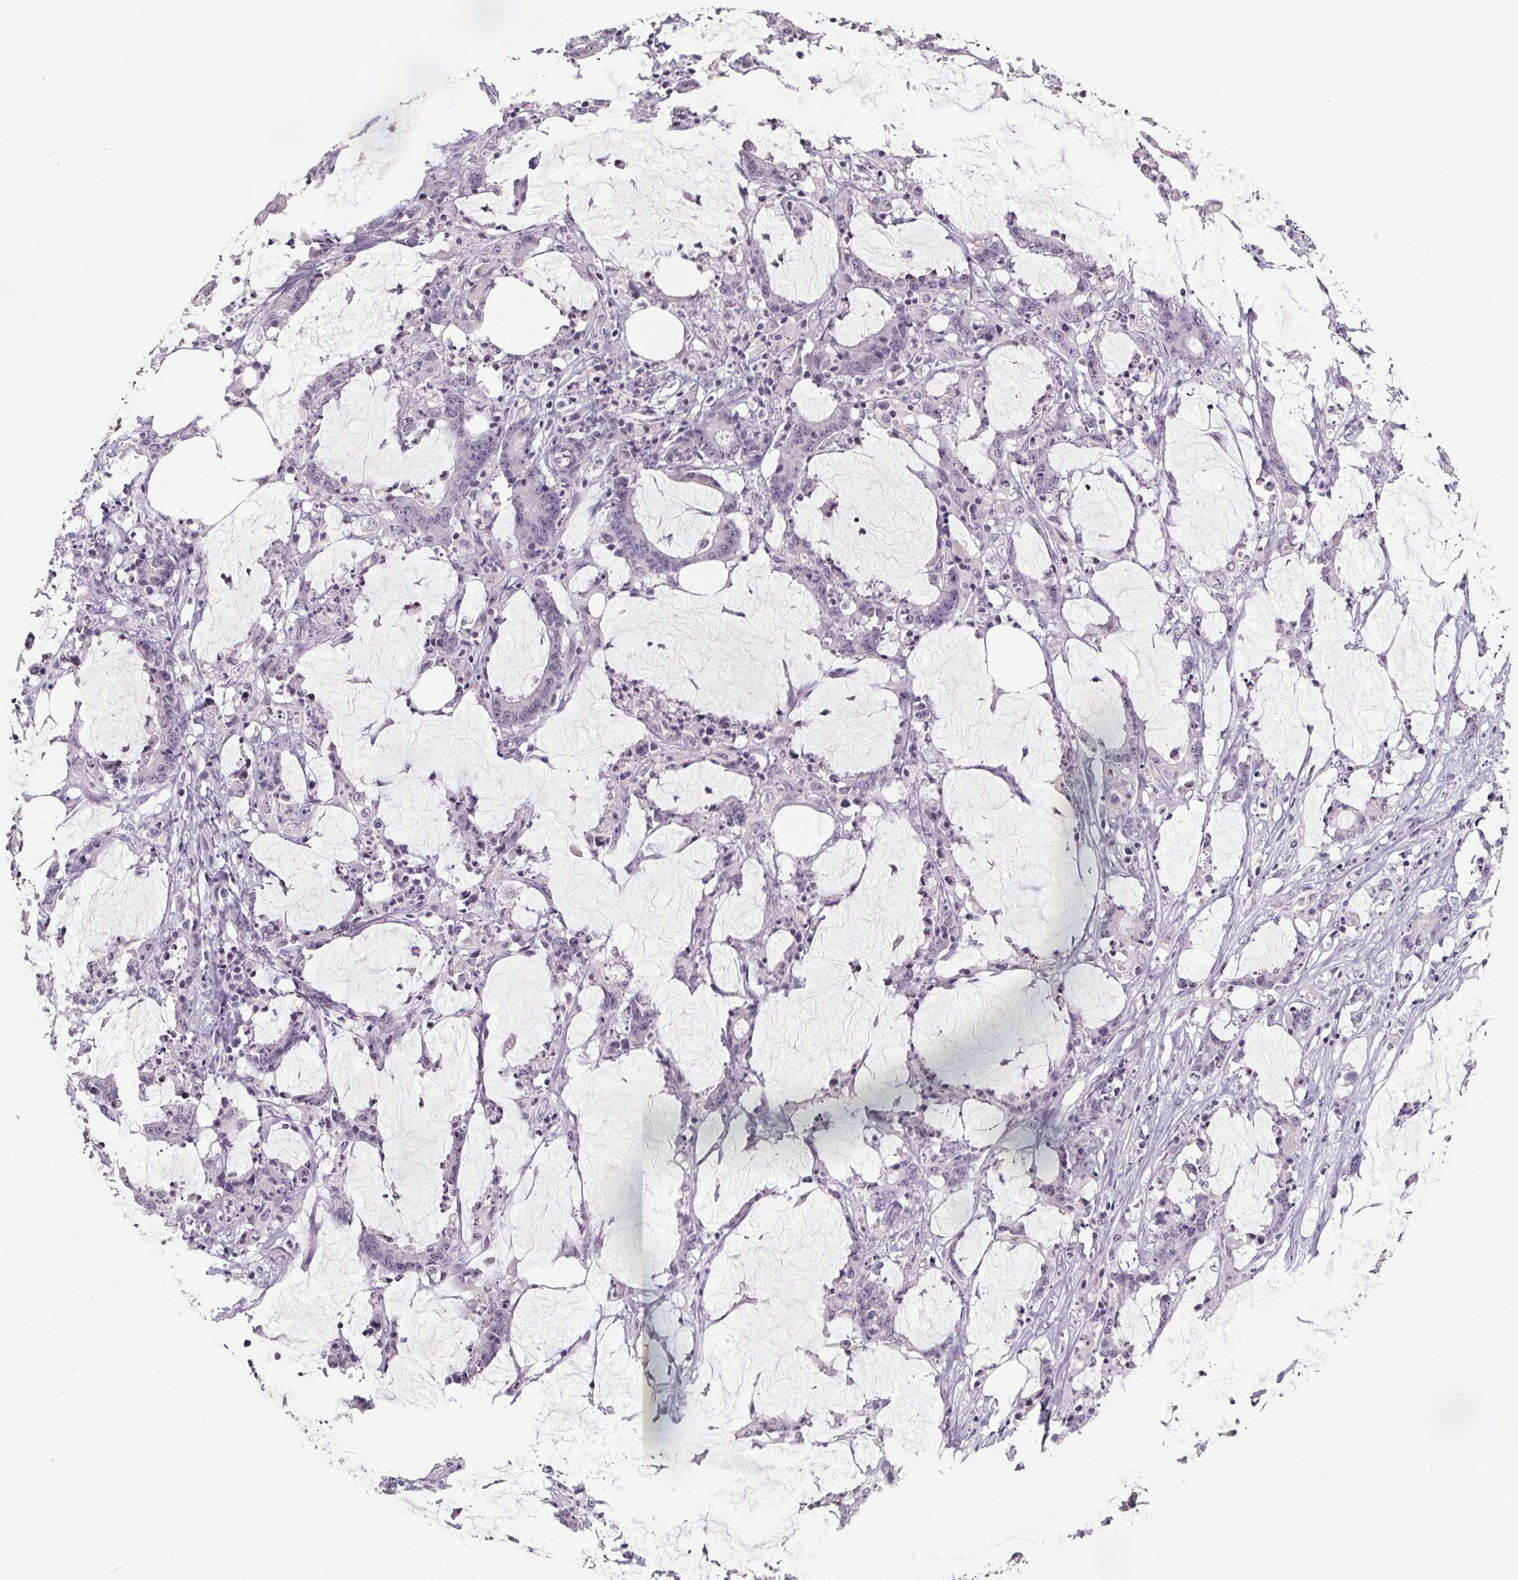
{"staining": {"intensity": "negative", "quantity": "none", "location": "none"}, "tissue": "stomach cancer", "cell_type": "Tumor cells", "image_type": "cancer", "snomed": [{"axis": "morphology", "description": "Adenocarcinoma, NOS"}, {"axis": "topography", "description": "Stomach, upper"}], "caption": "Immunohistochemistry of stomach cancer (adenocarcinoma) reveals no expression in tumor cells. (DAB immunohistochemistry (IHC) visualized using brightfield microscopy, high magnification).", "gene": "NKX6-1", "patient": {"sex": "male", "age": 68}}